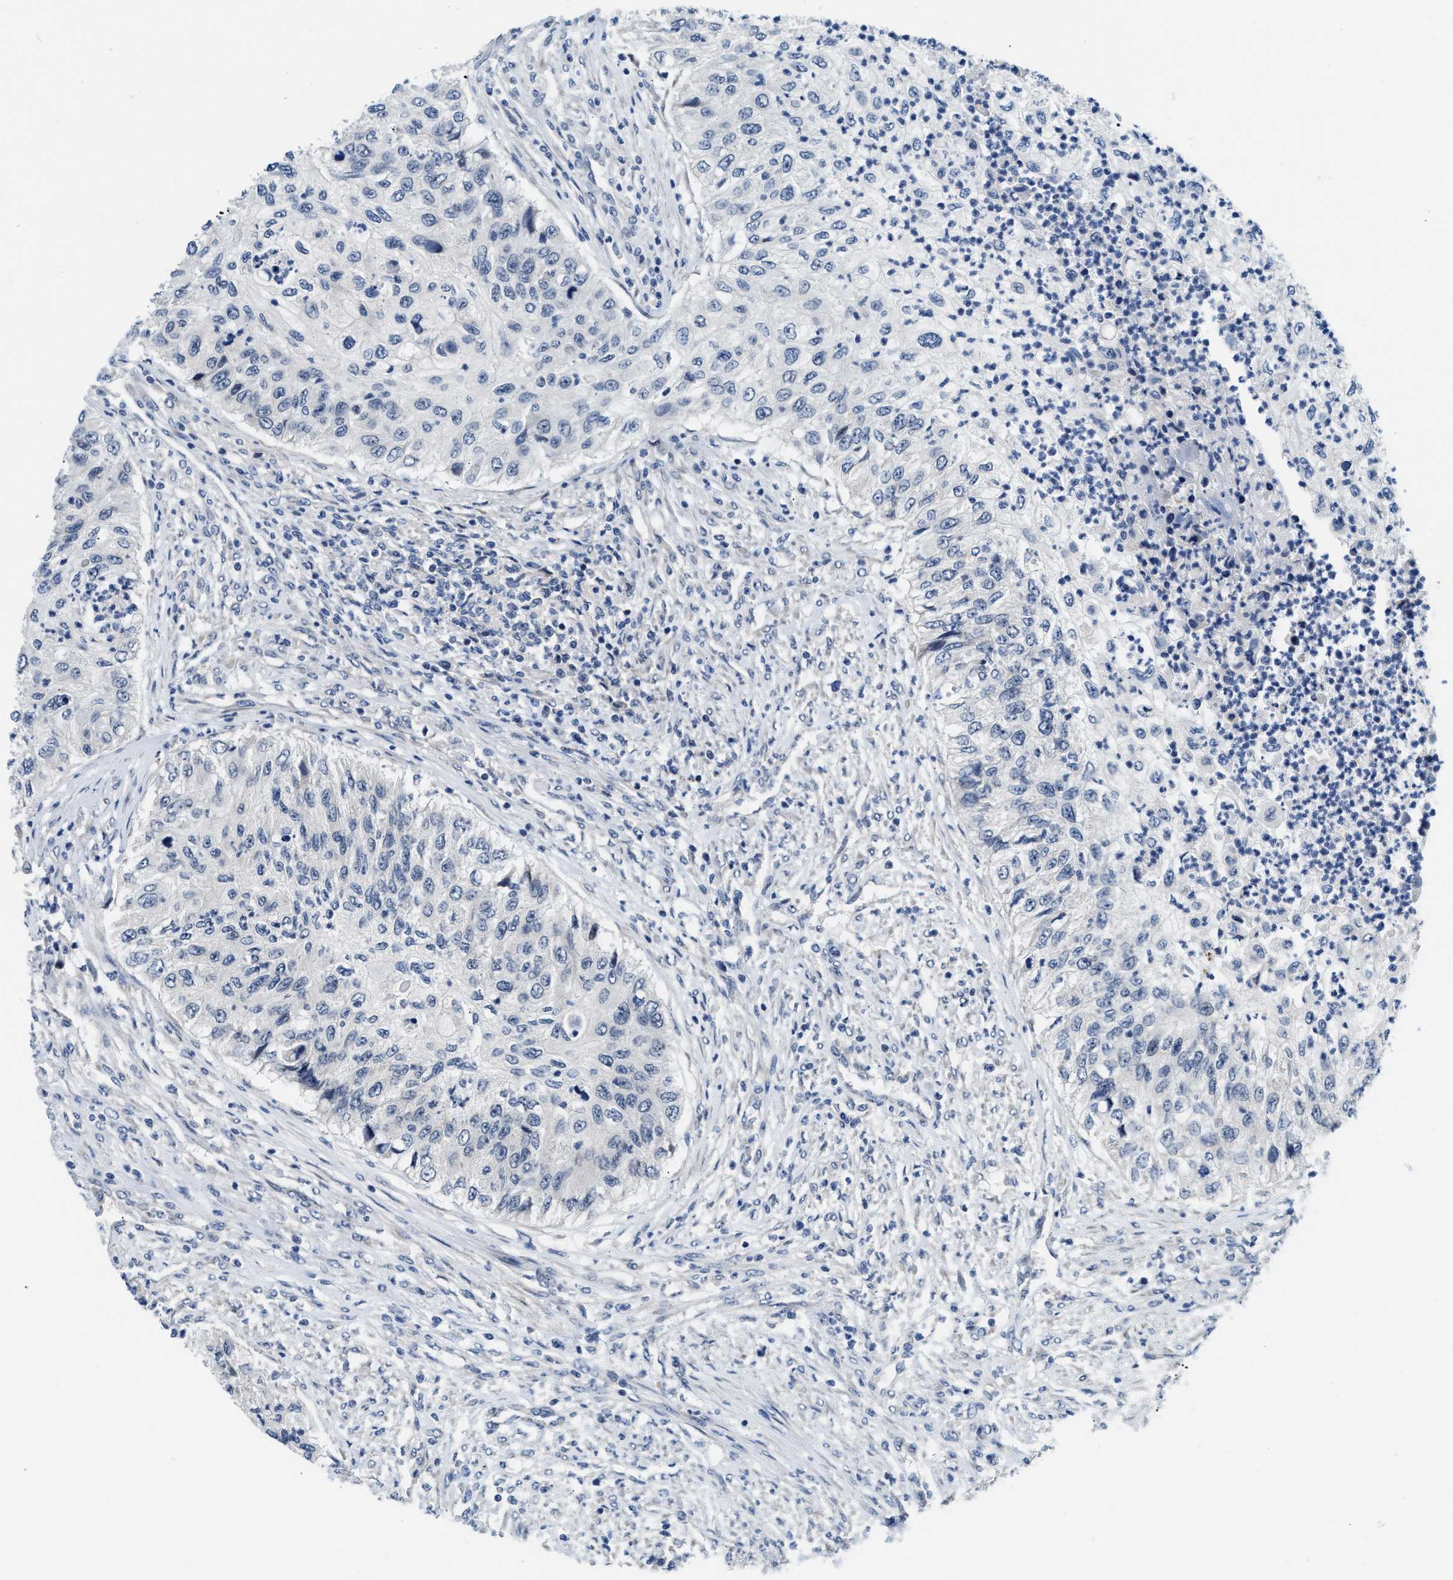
{"staining": {"intensity": "negative", "quantity": "none", "location": "none"}, "tissue": "urothelial cancer", "cell_type": "Tumor cells", "image_type": "cancer", "snomed": [{"axis": "morphology", "description": "Urothelial carcinoma, High grade"}, {"axis": "topography", "description": "Urinary bladder"}], "caption": "Immunohistochemistry of human urothelial cancer exhibits no expression in tumor cells.", "gene": "CLGN", "patient": {"sex": "female", "age": 60}}